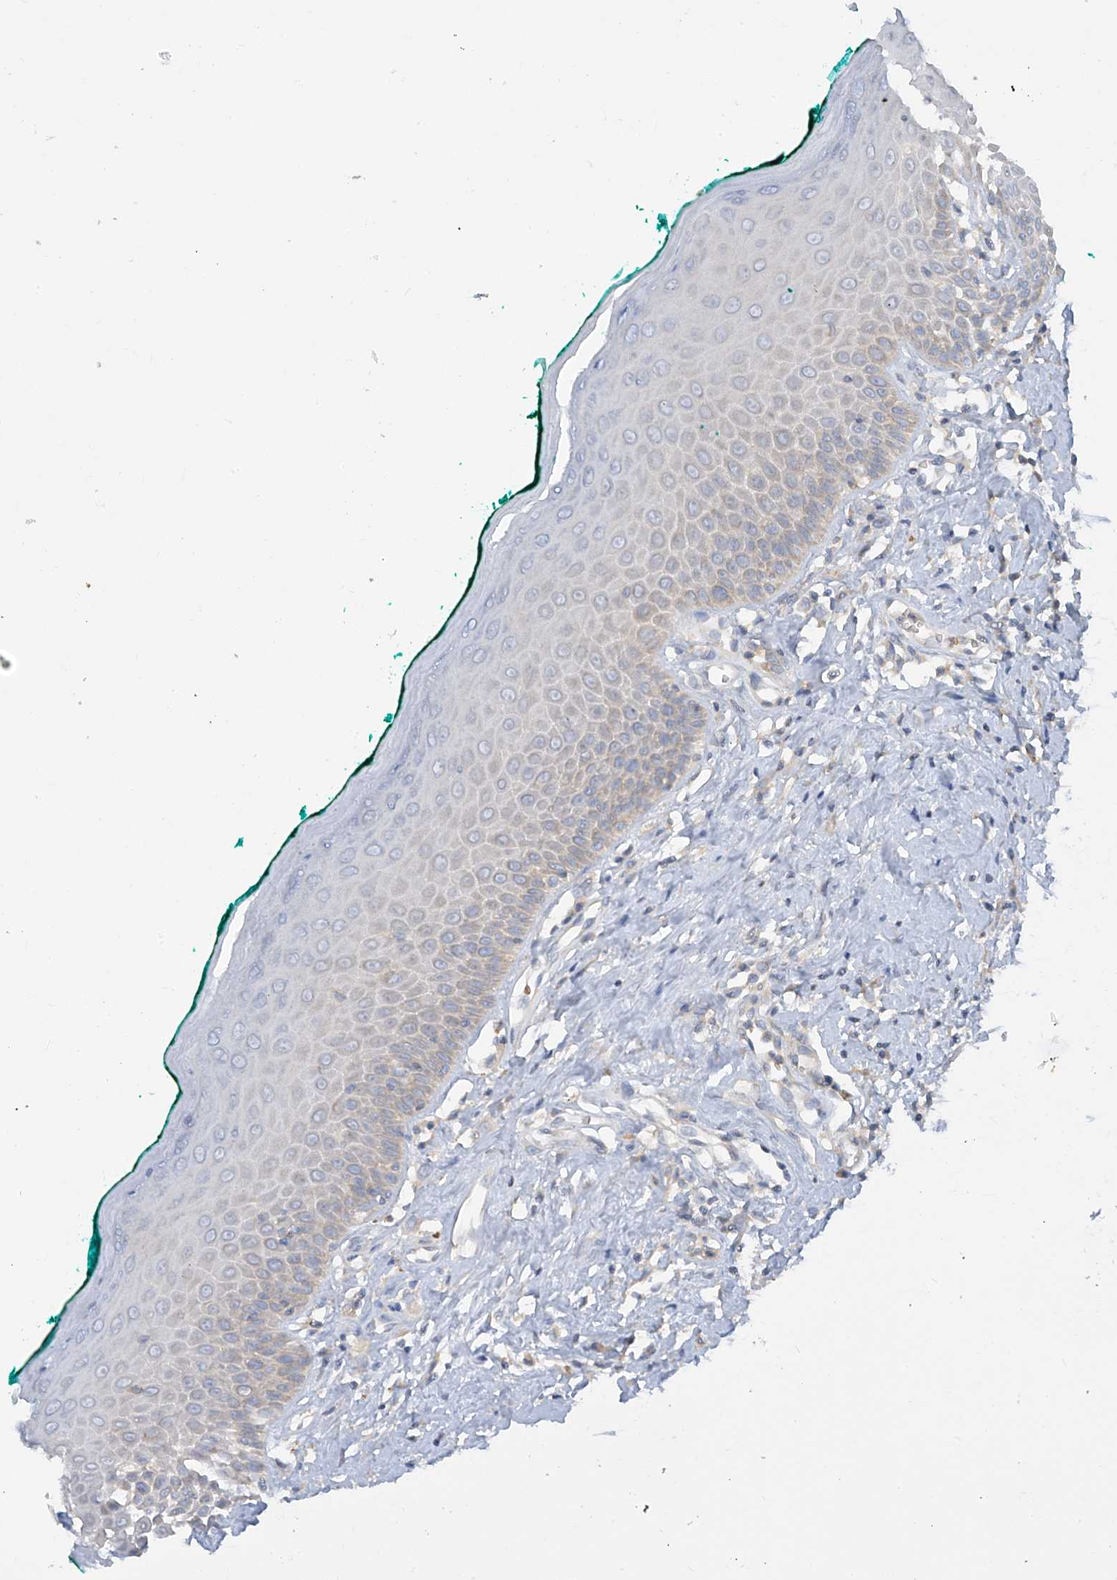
{"staining": {"intensity": "weak", "quantity": "<25%", "location": "cytoplasmic/membranous"}, "tissue": "oral mucosa", "cell_type": "Squamous epithelial cells", "image_type": "normal", "snomed": [{"axis": "morphology", "description": "Normal tissue, NOS"}, {"axis": "topography", "description": "Oral tissue"}], "caption": "A micrograph of human oral mucosa is negative for staining in squamous epithelial cells. The staining was performed using DAB to visualize the protein expression in brown, while the nuclei were stained in blue with hematoxylin (Magnification: 20x).", "gene": "DGKQ", "patient": {"sex": "female", "age": 70}}